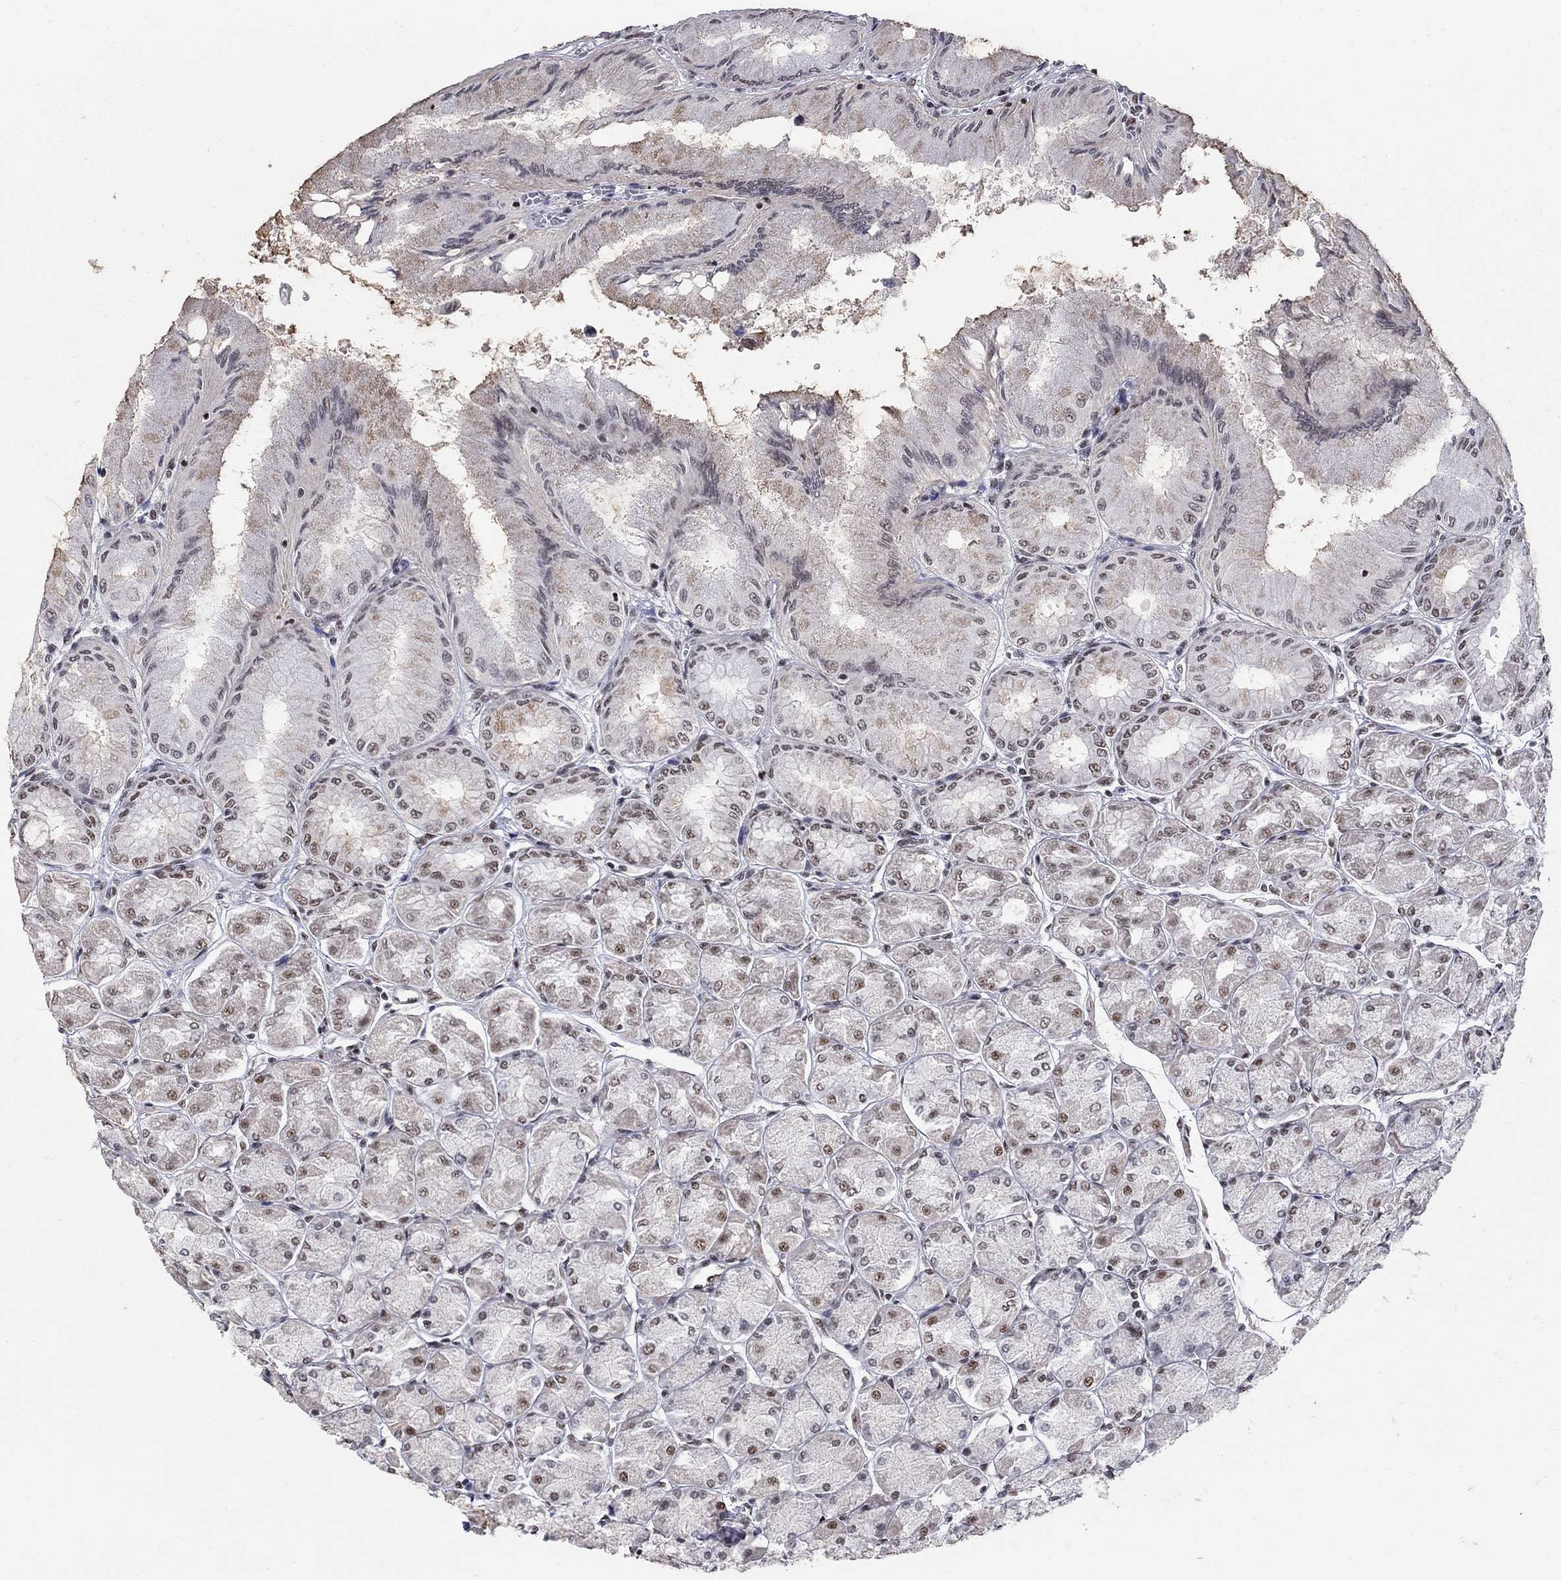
{"staining": {"intensity": "moderate", "quantity": "25%-75%", "location": "nuclear"}, "tissue": "stomach", "cell_type": "Glandular cells", "image_type": "normal", "snomed": [{"axis": "morphology", "description": "Normal tissue, NOS"}, {"axis": "topography", "description": "Stomach, upper"}], "caption": "IHC micrograph of benign stomach stained for a protein (brown), which displays medium levels of moderate nuclear positivity in approximately 25%-75% of glandular cells.", "gene": "PNISR", "patient": {"sex": "male", "age": 60}}